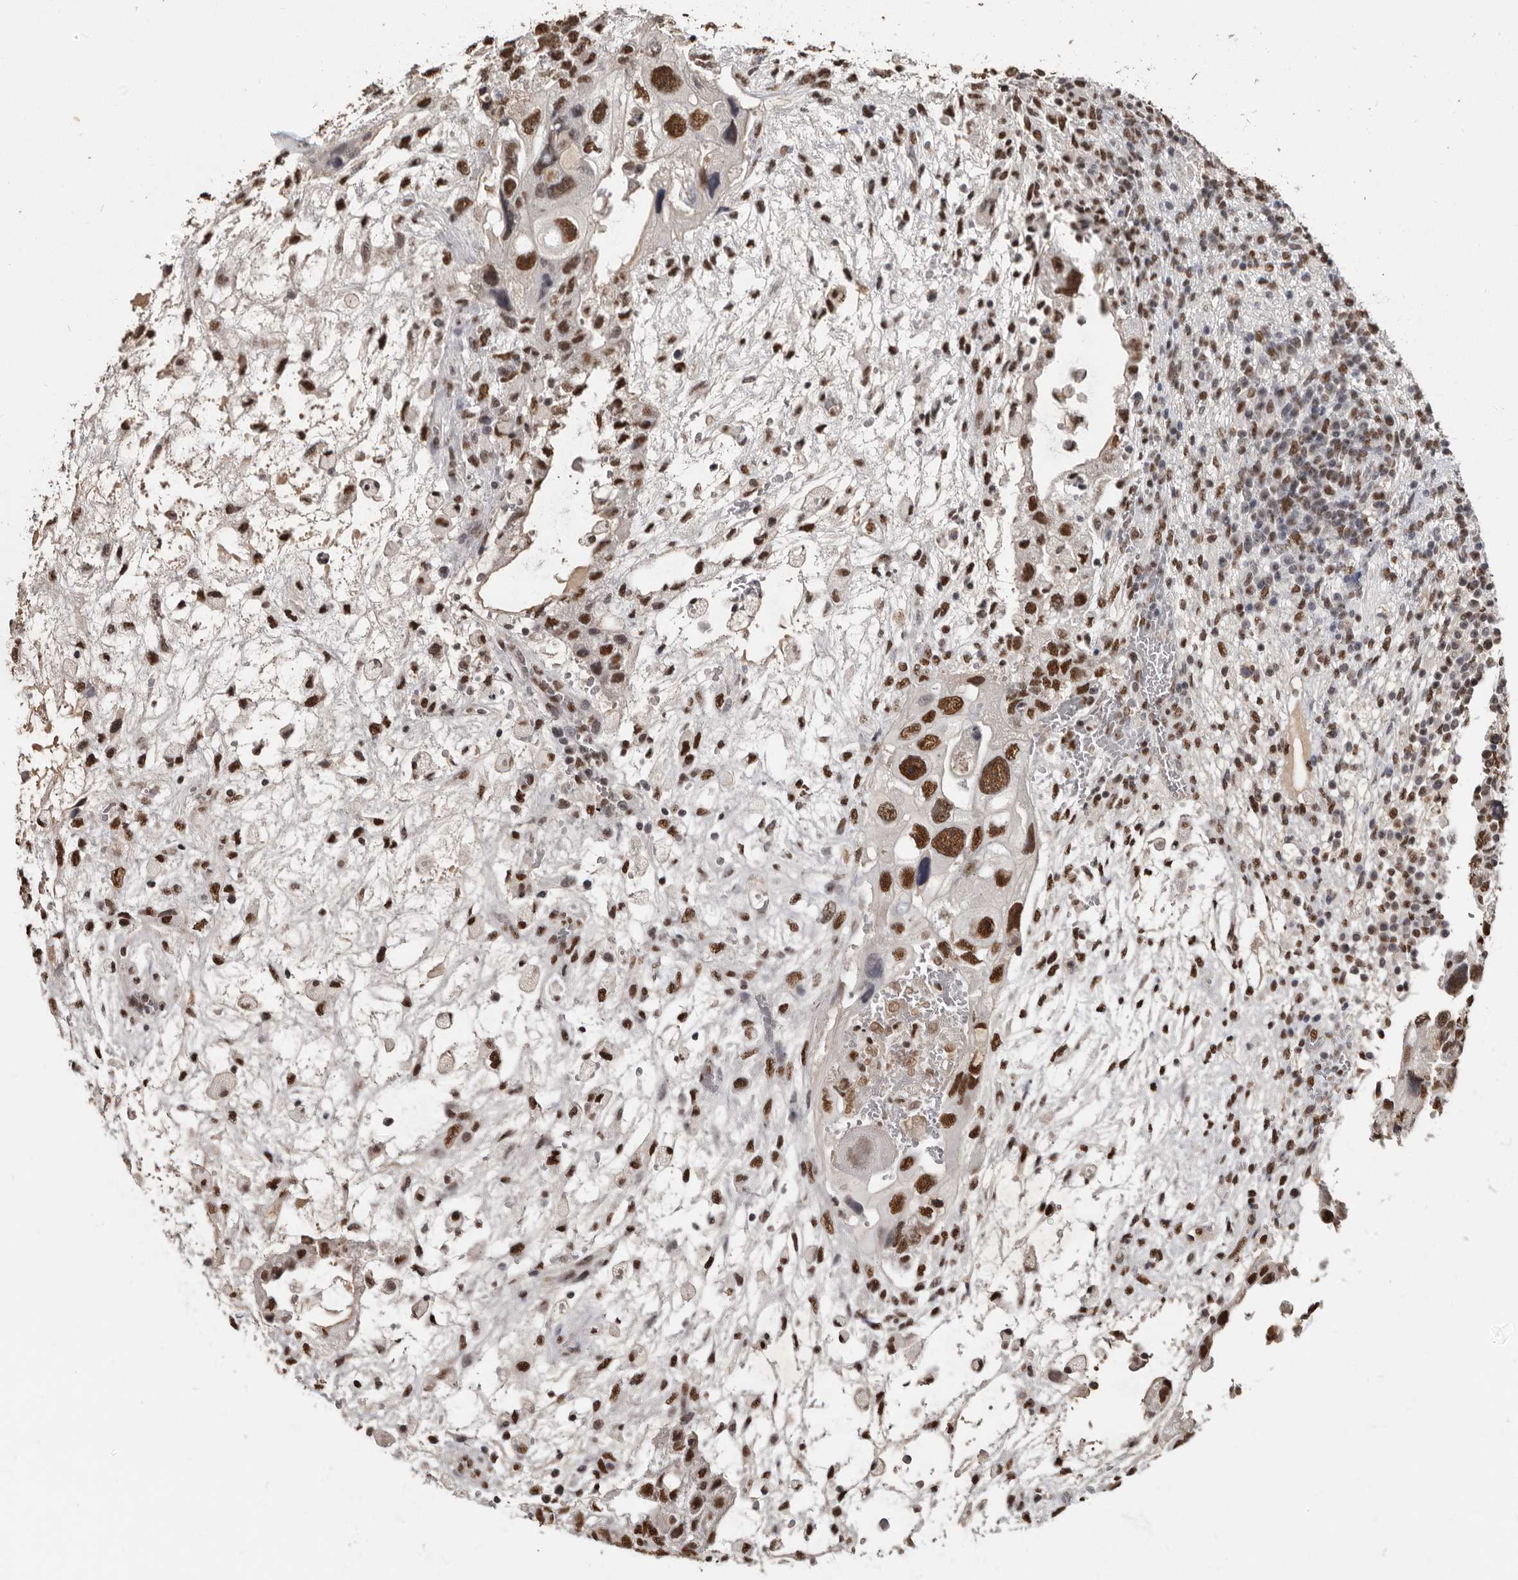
{"staining": {"intensity": "strong", "quantity": ">75%", "location": "nuclear"}, "tissue": "testis cancer", "cell_type": "Tumor cells", "image_type": "cancer", "snomed": [{"axis": "morphology", "description": "Carcinoma, Embryonal, NOS"}, {"axis": "topography", "description": "Testis"}], "caption": "Protein expression analysis of testis cancer exhibits strong nuclear expression in approximately >75% of tumor cells.", "gene": "SCAF4", "patient": {"sex": "male", "age": 36}}